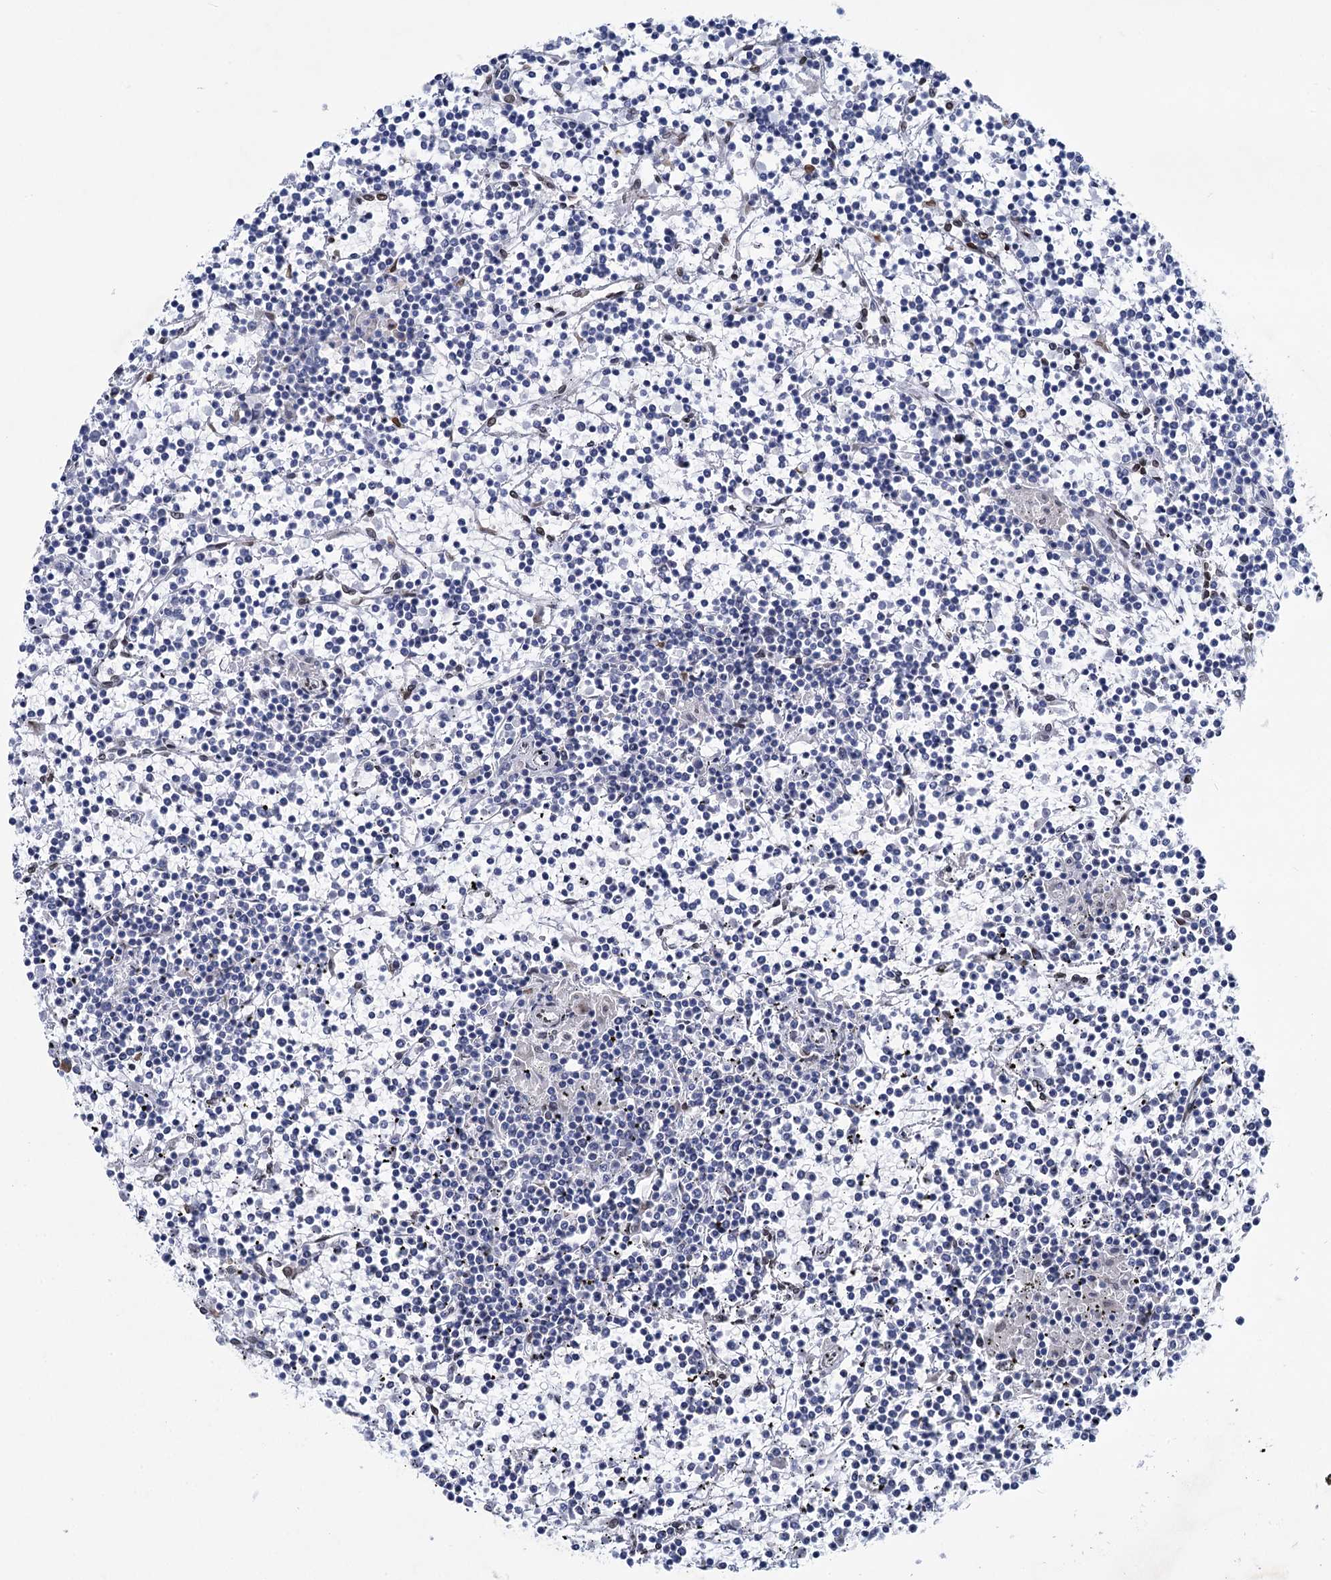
{"staining": {"intensity": "negative", "quantity": "none", "location": "none"}, "tissue": "lymphoma", "cell_type": "Tumor cells", "image_type": "cancer", "snomed": [{"axis": "morphology", "description": "Malignant lymphoma, non-Hodgkin's type, Low grade"}, {"axis": "topography", "description": "Spleen"}], "caption": "Tumor cells are negative for protein expression in human low-grade malignant lymphoma, non-Hodgkin's type.", "gene": "PRSS35", "patient": {"sex": "female", "age": 19}}